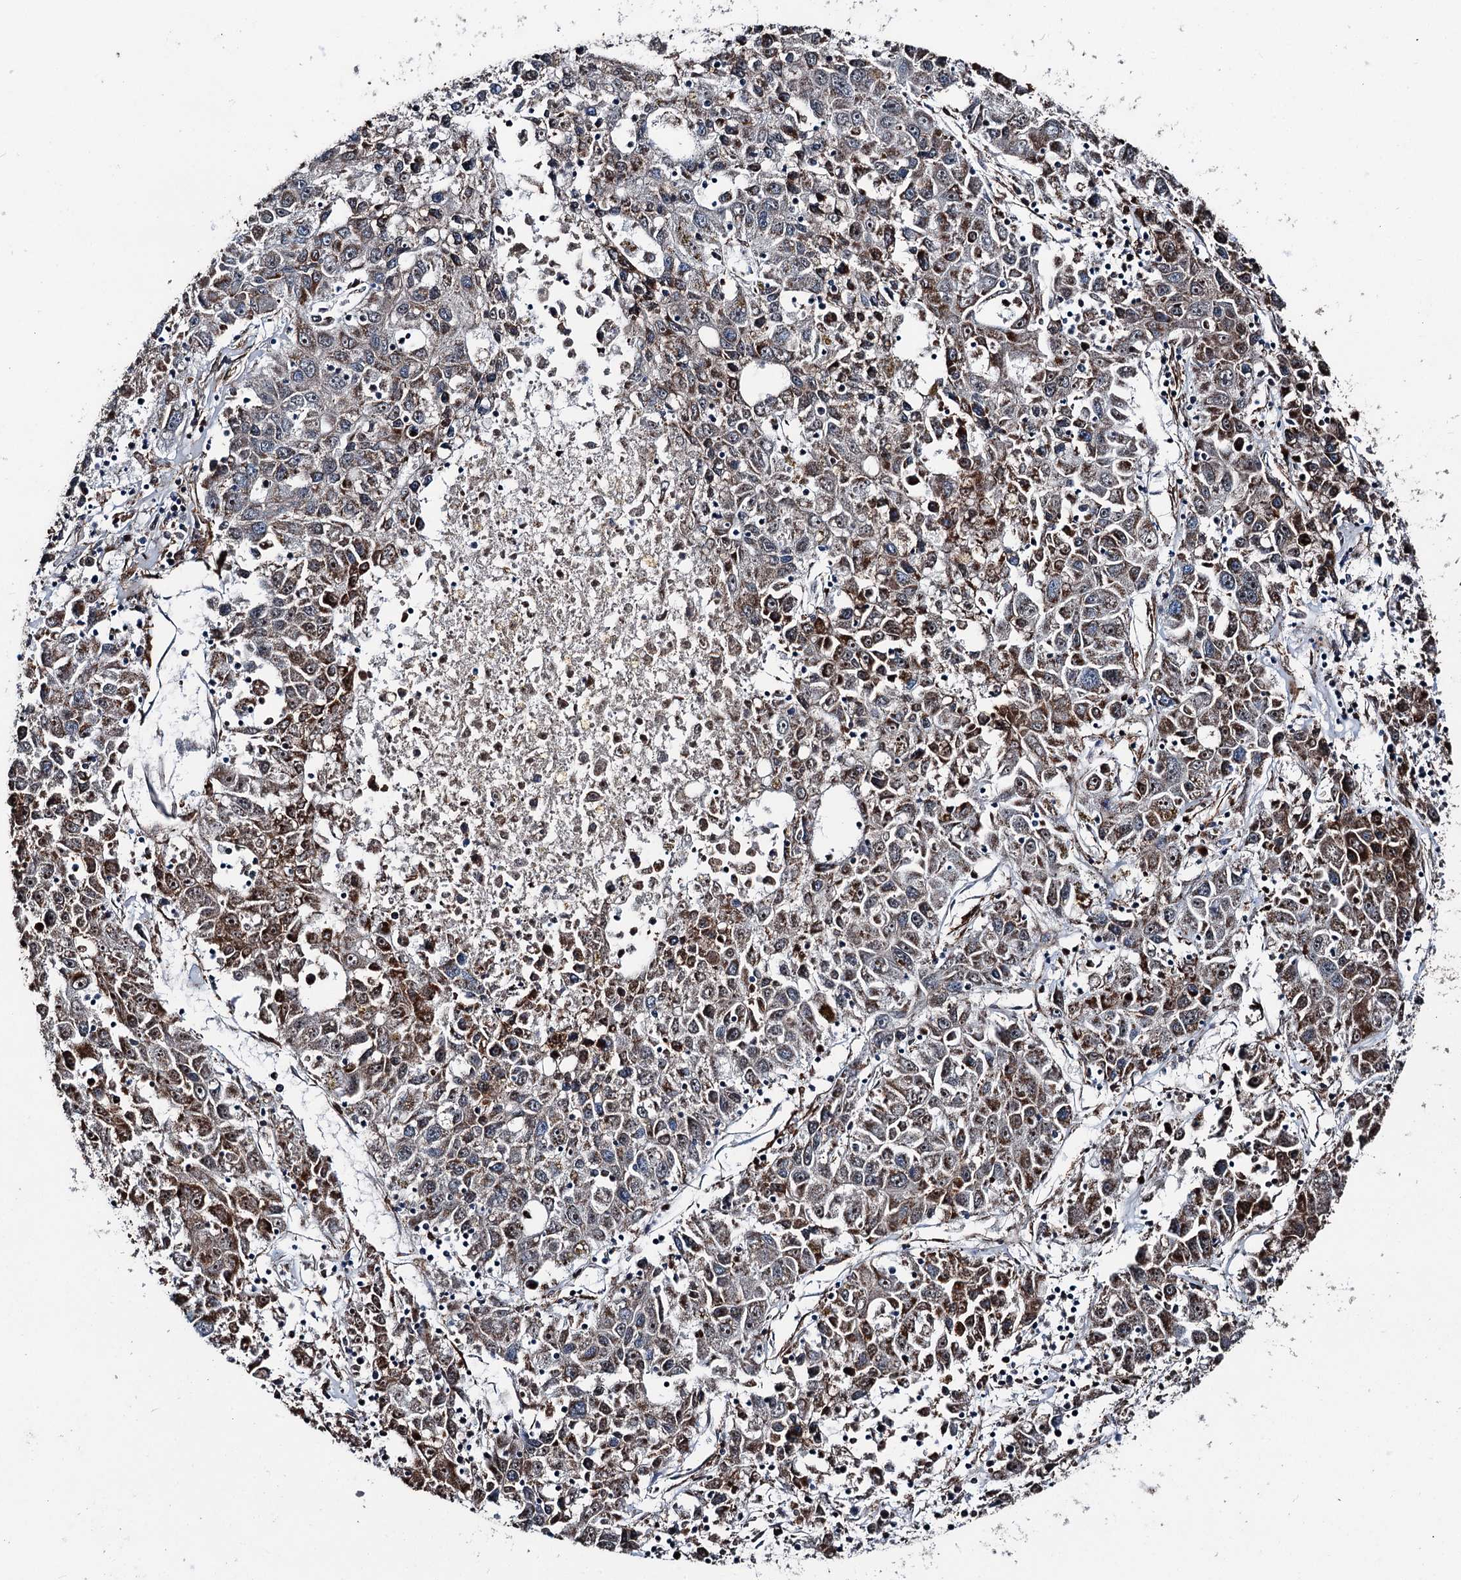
{"staining": {"intensity": "moderate", "quantity": ">75%", "location": "cytoplasmic/membranous,nuclear"}, "tissue": "liver cancer", "cell_type": "Tumor cells", "image_type": "cancer", "snomed": [{"axis": "morphology", "description": "Carcinoma, Hepatocellular, NOS"}, {"axis": "topography", "description": "Liver"}], "caption": "The micrograph exhibits staining of liver cancer, revealing moderate cytoplasmic/membranous and nuclear protein staining (brown color) within tumor cells.", "gene": "DDIAS", "patient": {"sex": "male", "age": 49}}